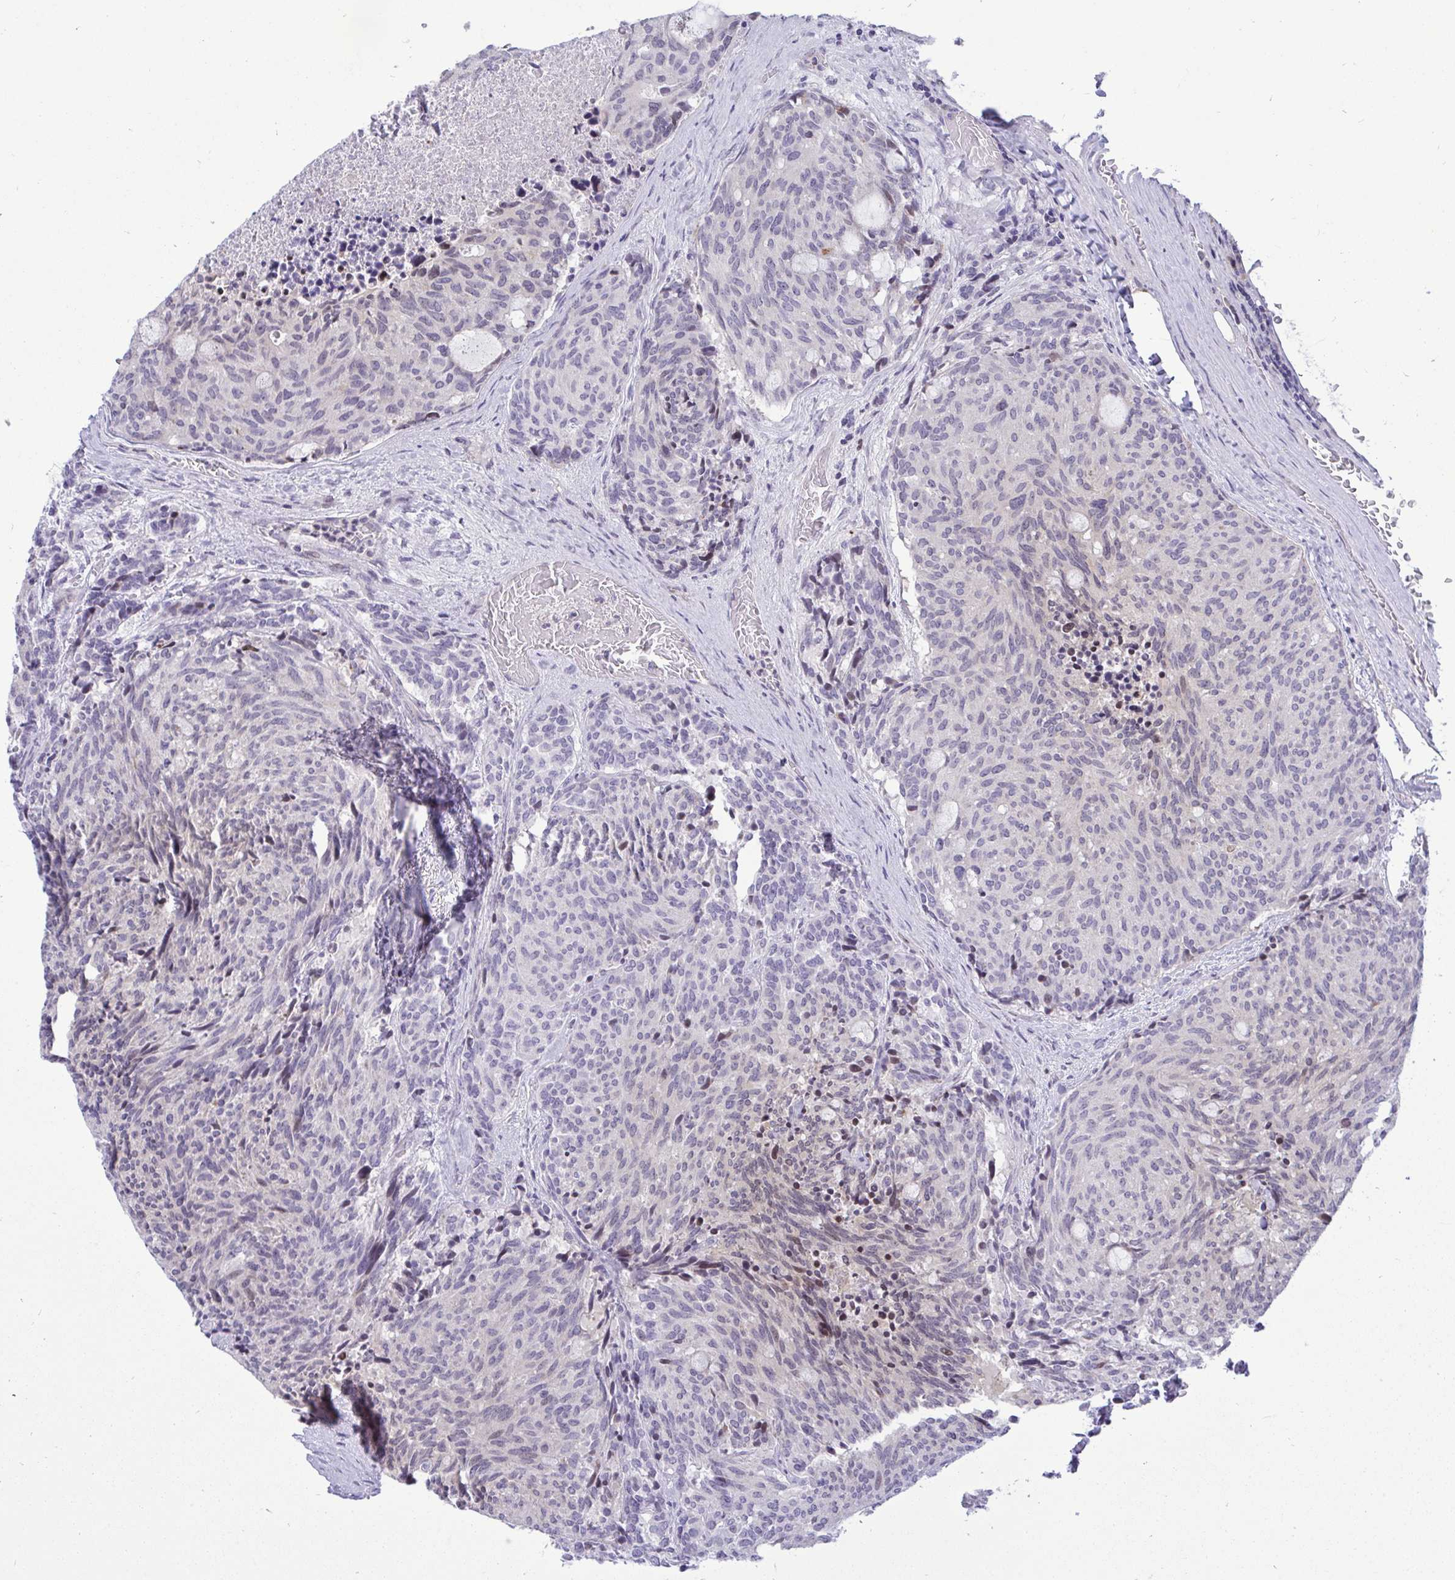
{"staining": {"intensity": "moderate", "quantity": "<25%", "location": "cytoplasmic/membranous"}, "tissue": "carcinoid", "cell_type": "Tumor cells", "image_type": "cancer", "snomed": [{"axis": "morphology", "description": "Carcinoid, malignant, NOS"}, {"axis": "topography", "description": "Pancreas"}], "caption": "Protein staining demonstrates moderate cytoplasmic/membranous positivity in about <25% of tumor cells in malignant carcinoid.", "gene": "EPOP", "patient": {"sex": "female", "age": 54}}